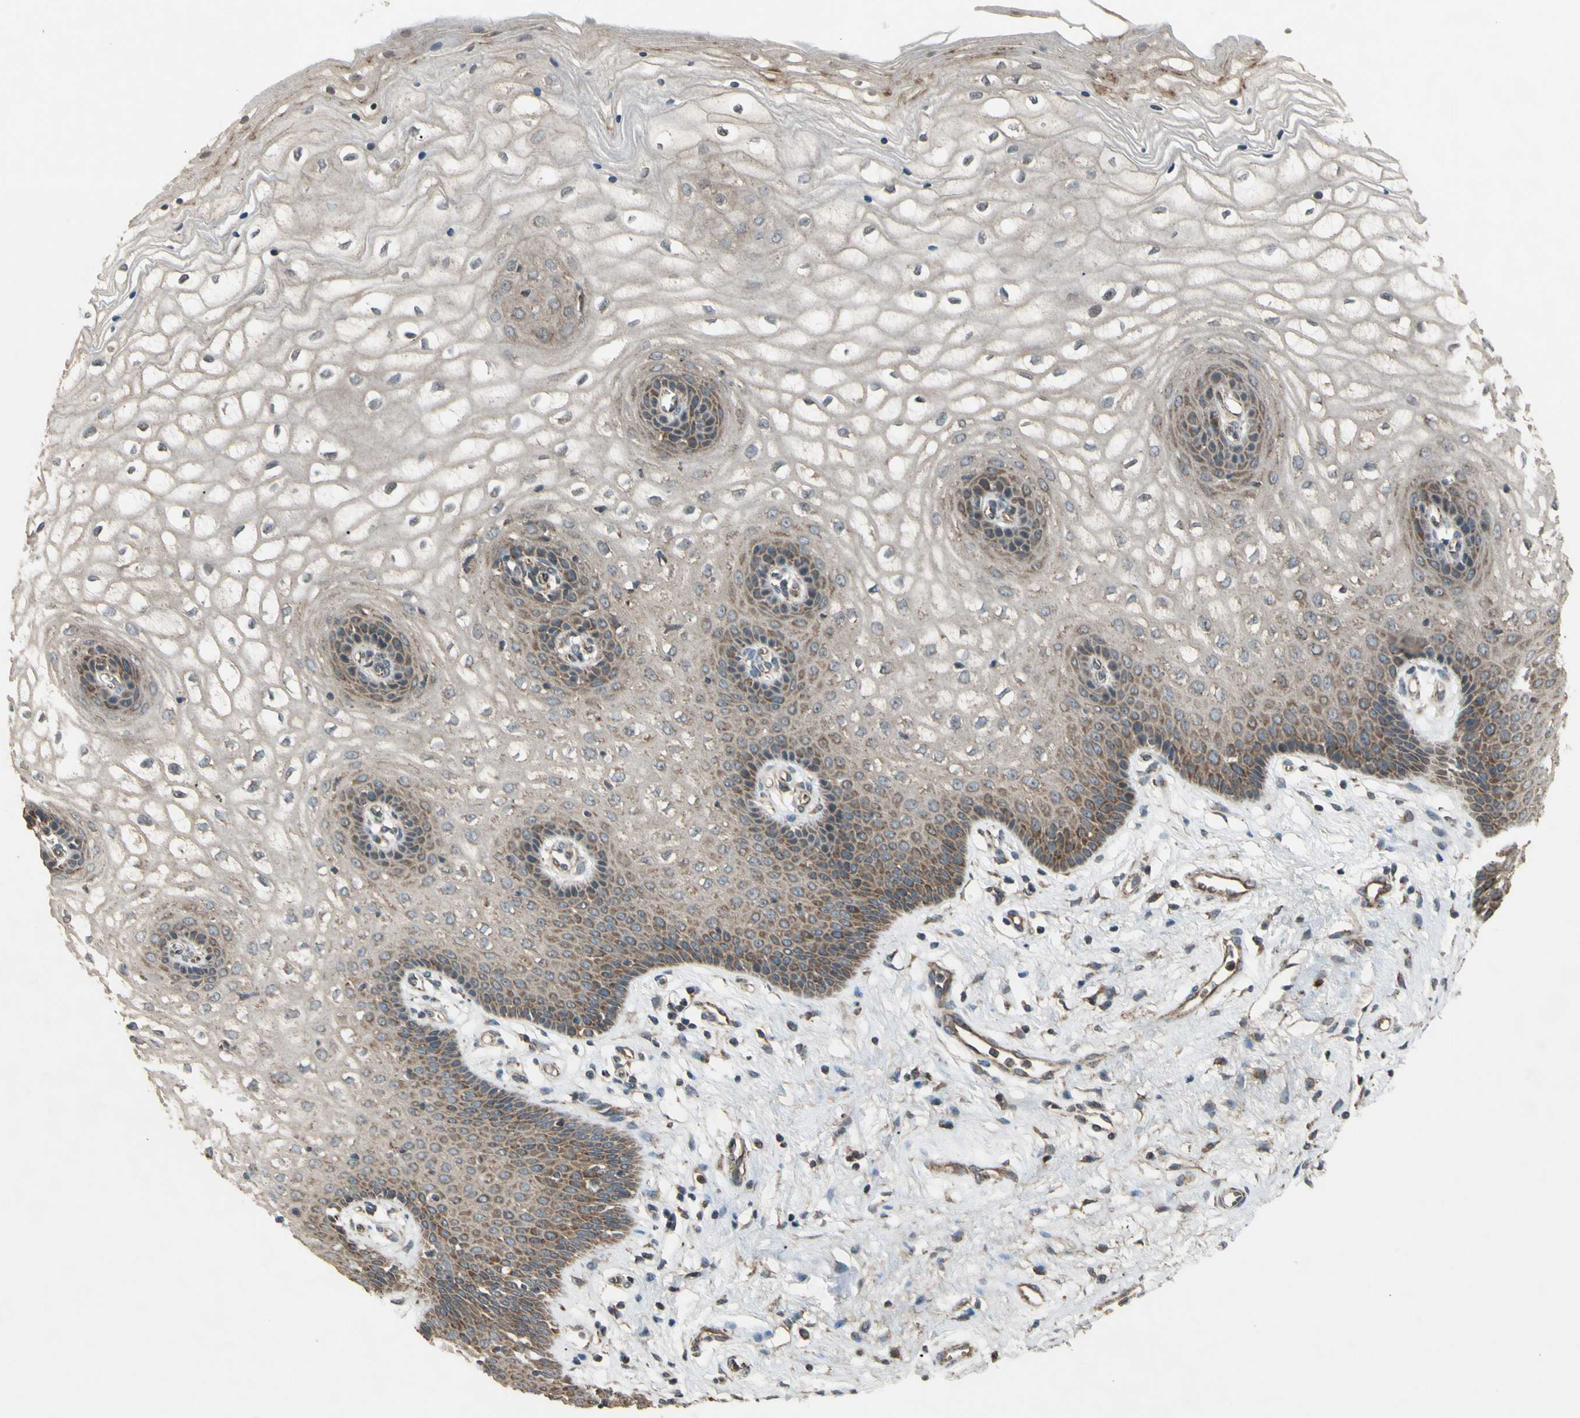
{"staining": {"intensity": "moderate", "quantity": "<25%", "location": "cytoplasmic/membranous"}, "tissue": "vagina", "cell_type": "Squamous epithelial cells", "image_type": "normal", "snomed": [{"axis": "morphology", "description": "Normal tissue, NOS"}, {"axis": "topography", "description": "Vagina"}], "caption": "Protein expression analysis of benign vagina shows moderate cytoplasmic/membranous positivity in approximately <25% of squamous epithelial cells.", "gene": "ACOT8", "patient": {"sex": "female", "age": 34}}